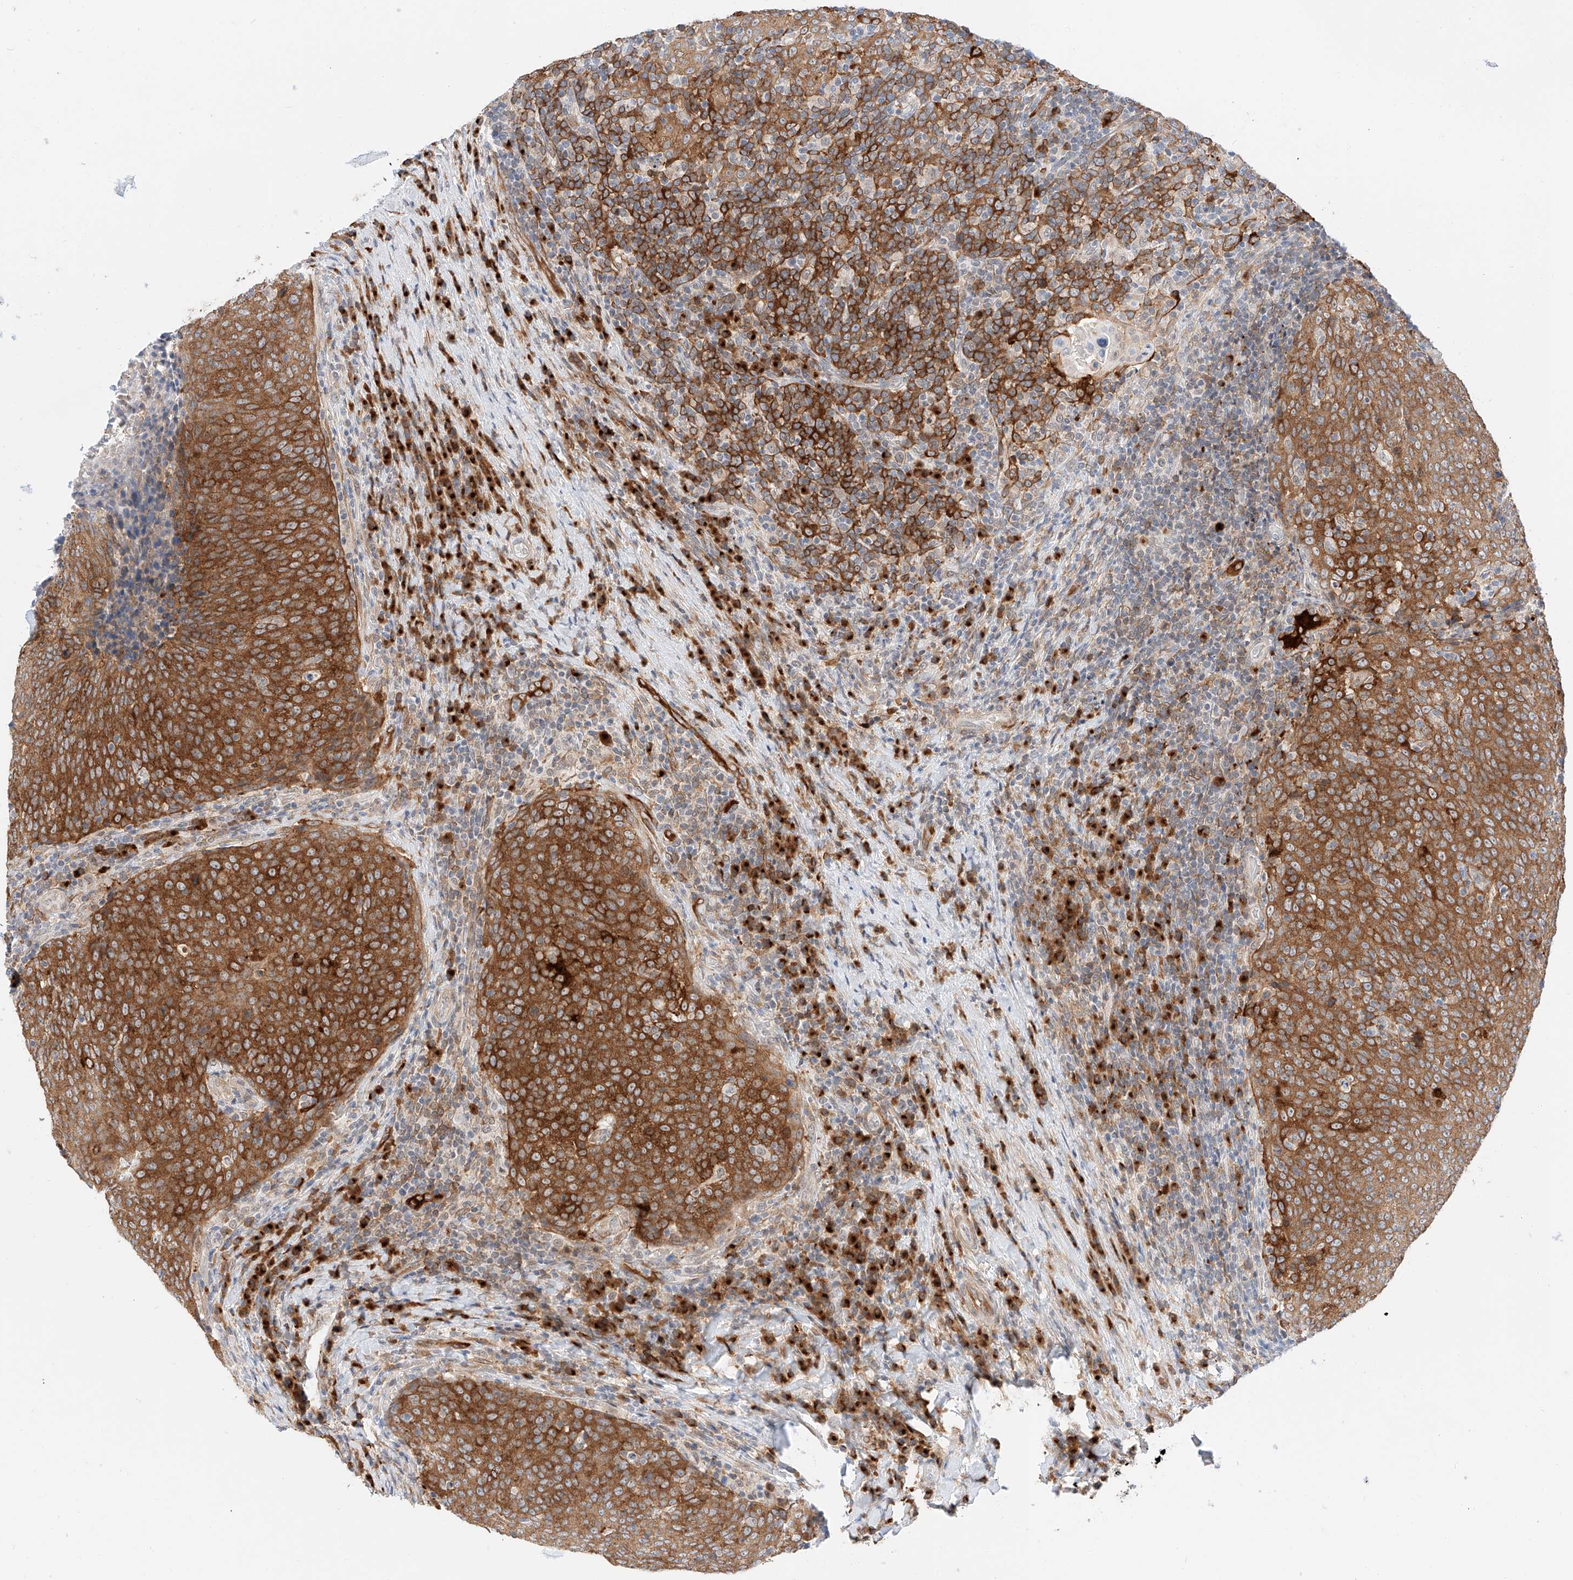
{"staining": {"intensity": "moderate", "quantity": ">75%", "location": "cytoplasmic/membranous"}, "tissue": "head and neck cancer", "cell_type": "Tumor cells", "image_type": "cancer", "snomed": [{"axis": "morphology", "description": "Squamous cell carcinoma, NOS"}, {"axis": "morphology", "description": "Squamous cell carcinoma, metastatic, NOS"}, {"axis": "topography", "description": "Lymph node"}, {"axis": "topography", "description": "Head-Neck"}], "caption": "Tumor cells show moderate cytoplasmic/membranous staining in approximately >75% of cells in head and neck cancer. The staining was performed using DAB (3,3'-diaminobenzidine) to visualize the protein expression in brown, while the nuclei were stained in blue with hematoxylin (Magnification: 20x).", "gene": "CARMIL1", "patient": {"sex": "male", "age": 62}}